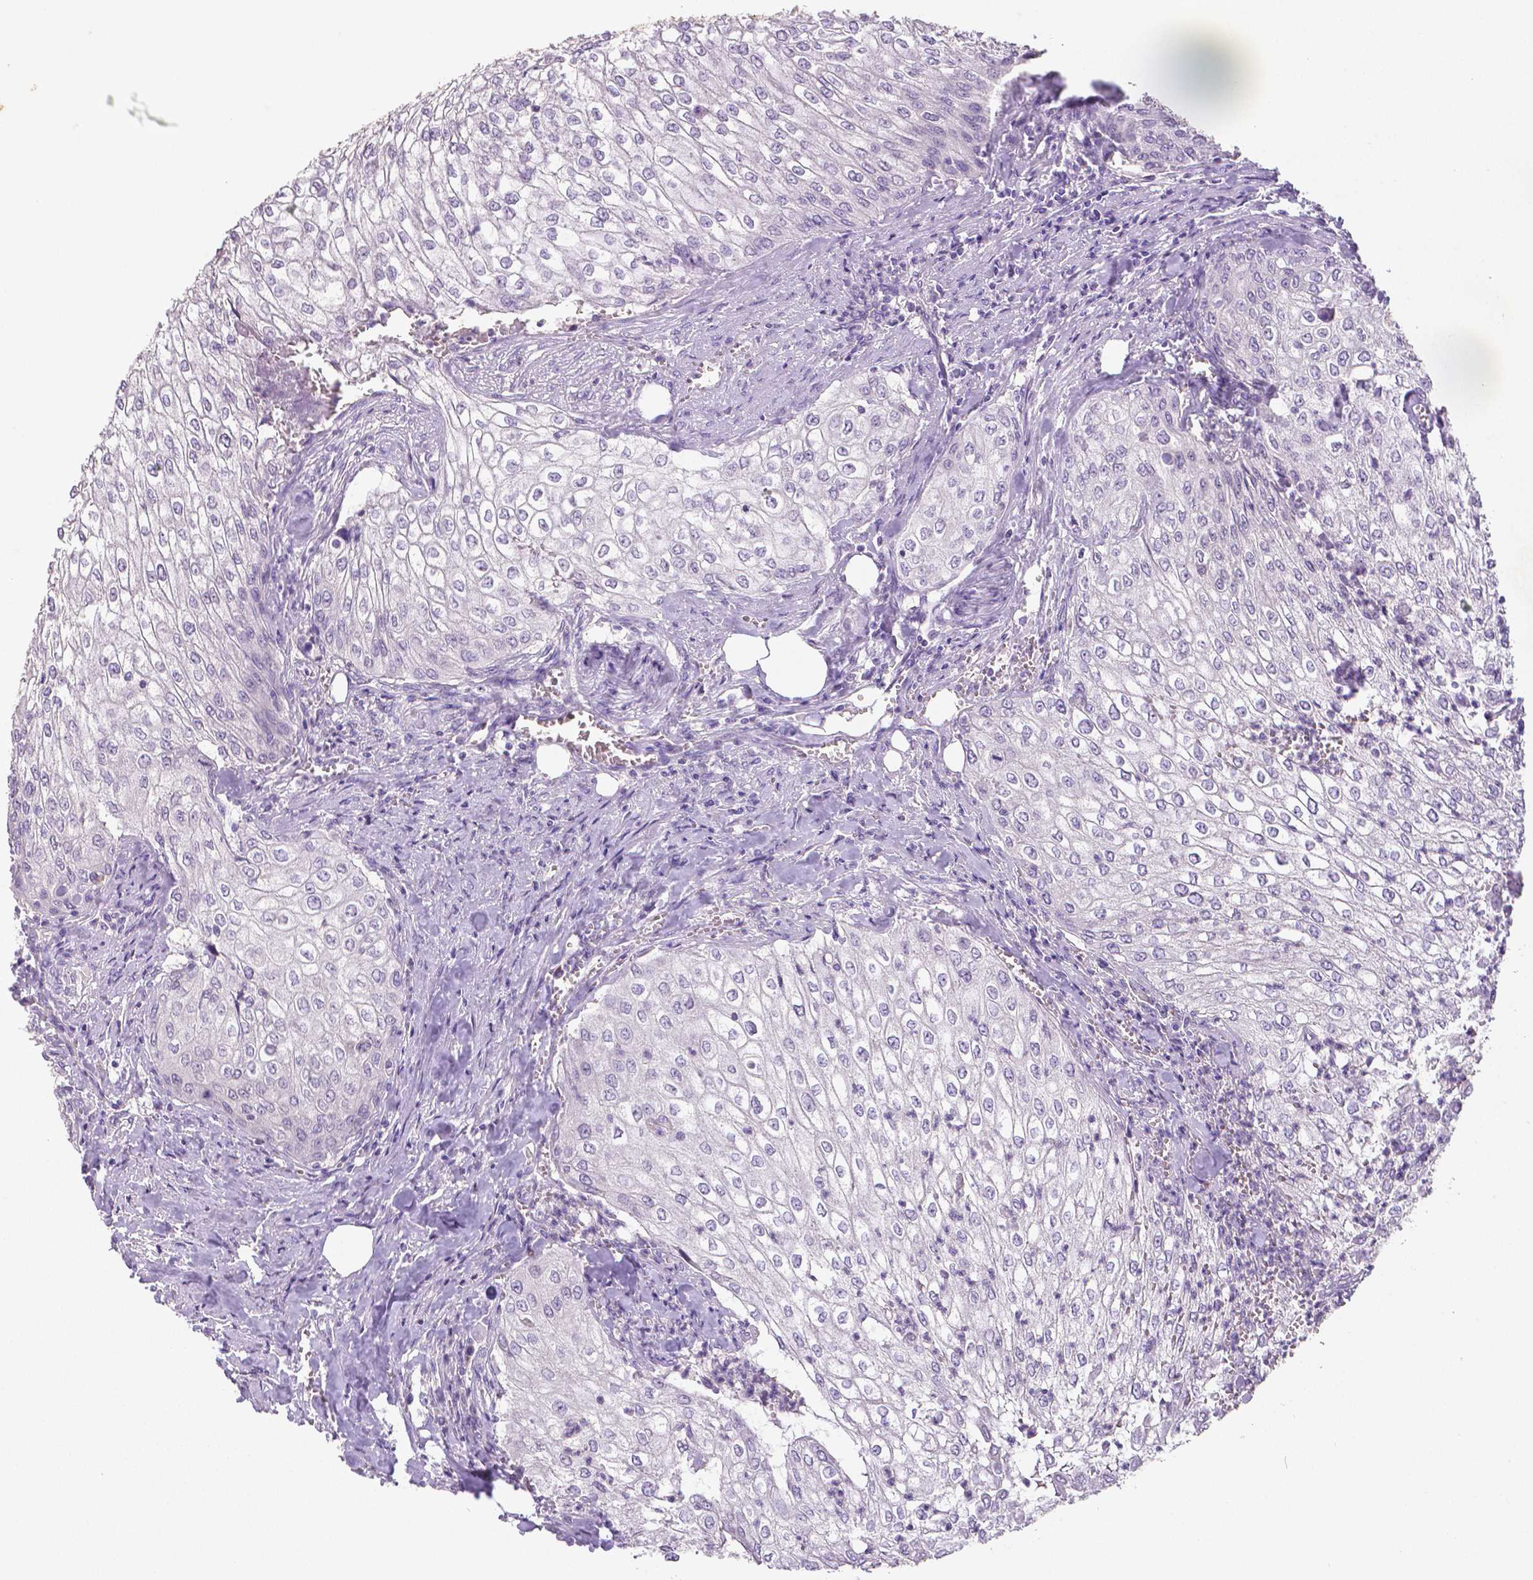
{"staining": {"intensity": "negative", "quantity": "none", "location": "none"}, "tissue": "urothelial cancer", "cell_type": "Tumor cells", "image_type": "cancer", "snomed": [{"axis": "morphology", "description": "Urothelial carcinoma, High grade"}, {"axis": "topography", "description": "Urinary bladder"}], "caption": "Tumor cells show no significant protein positivity in urothelial cancer. The staining is performed using DAB (3,3'-diaminobenzidine) brown chromogen with nuclei counter-stained in using hematoxylin.", "gene": "CRMP1", "patient": {"sex": "male", "age": 62}}